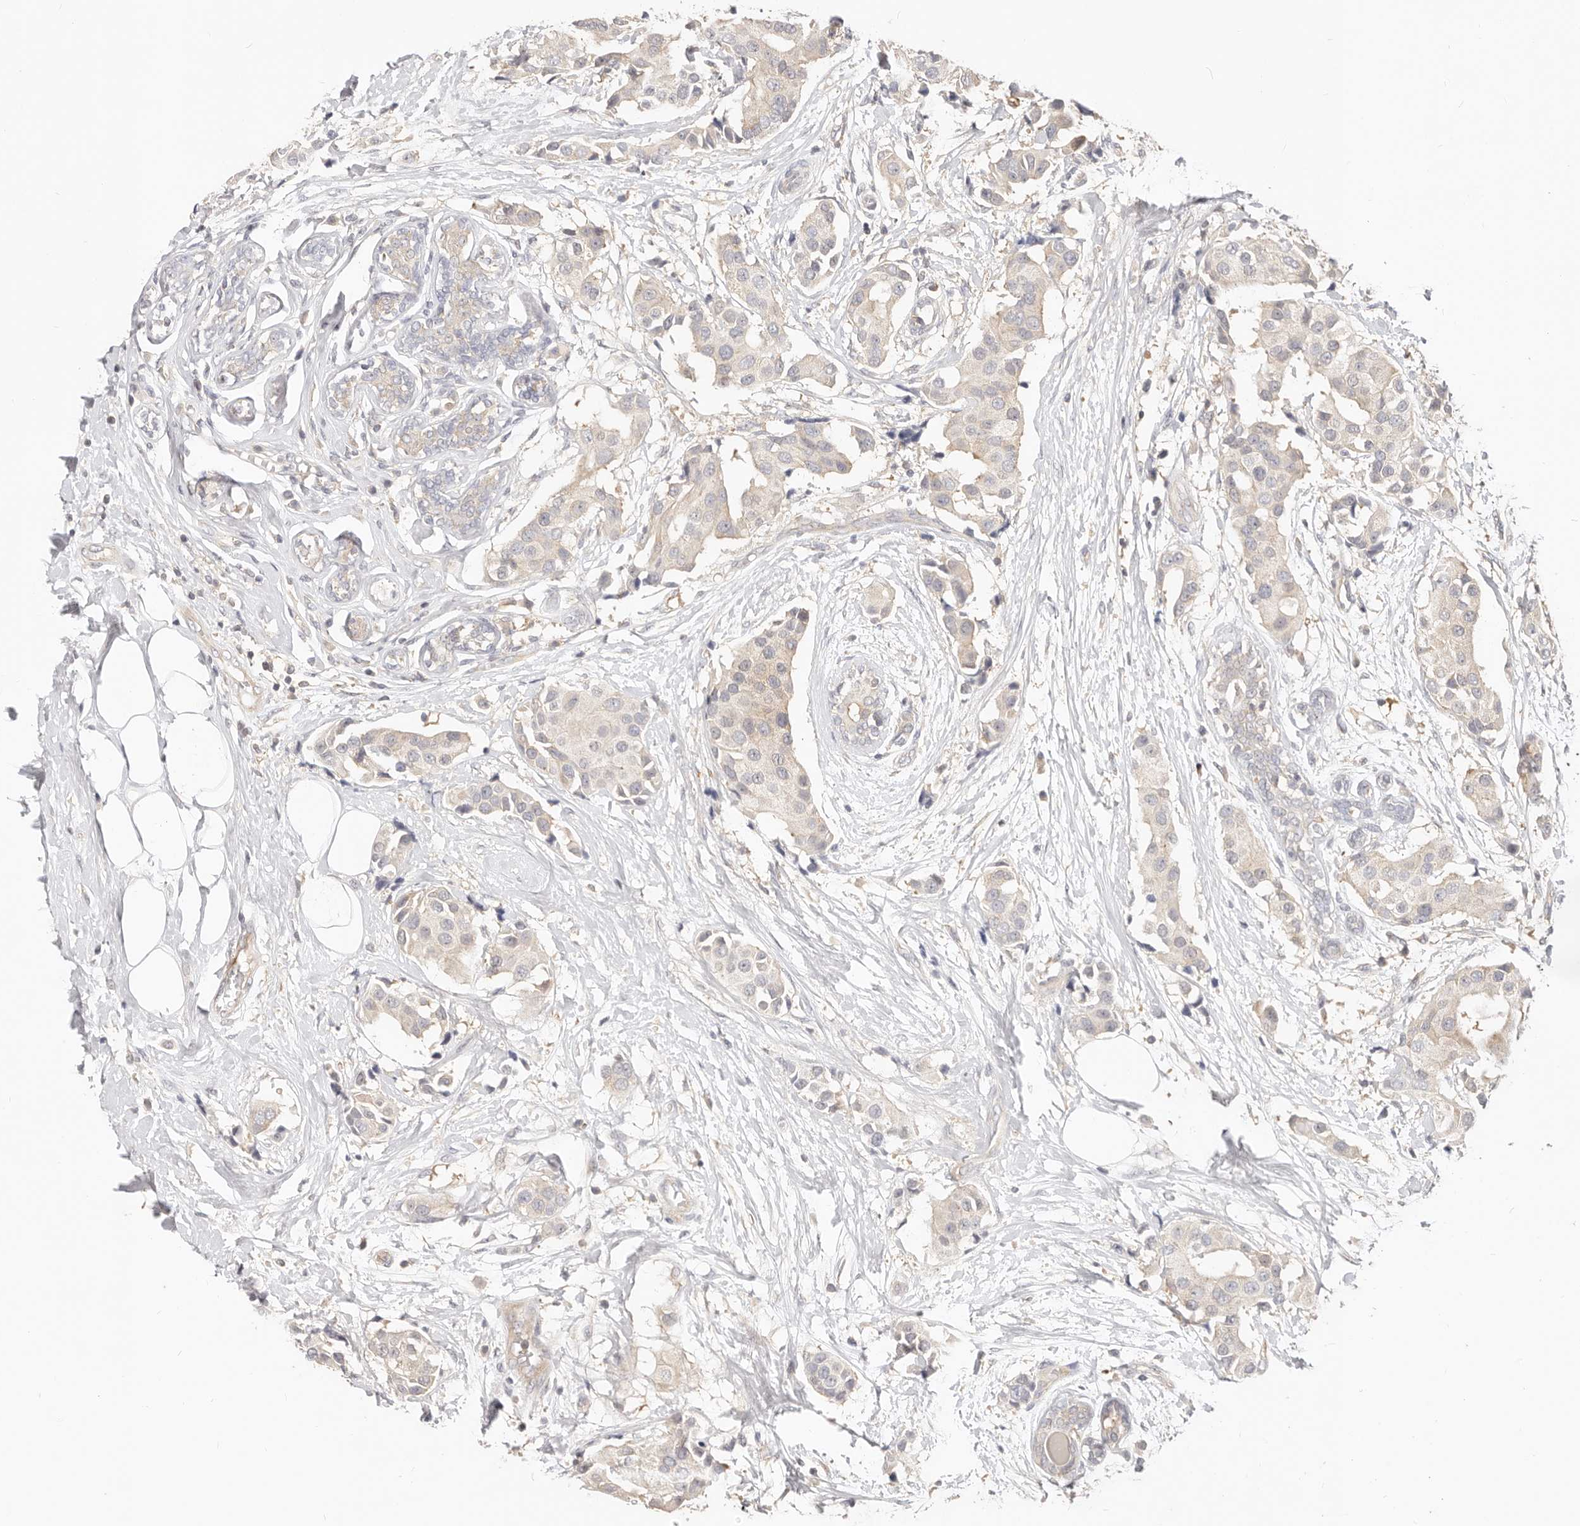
{"staining": {"intensity": "weak", "quantity": "<25%", "location": "cytoplasmic/membranous"}, "tissue": "breast cancer", "cell_type": "Tumor cells", "image_type": "cancer", "snomed": [{"axis": "morphology", "description": "Normal tissue, NOS"}, {"axis": "morphology", "description": "Duct carcinoma"}, {"axis": "topography", "description": "Breast"}], "caption": "Tumor cells are negative for protein expression in human breast cancer.", "gene": "DTNBP1", "patient": {"sex": "female", "age": 39}}